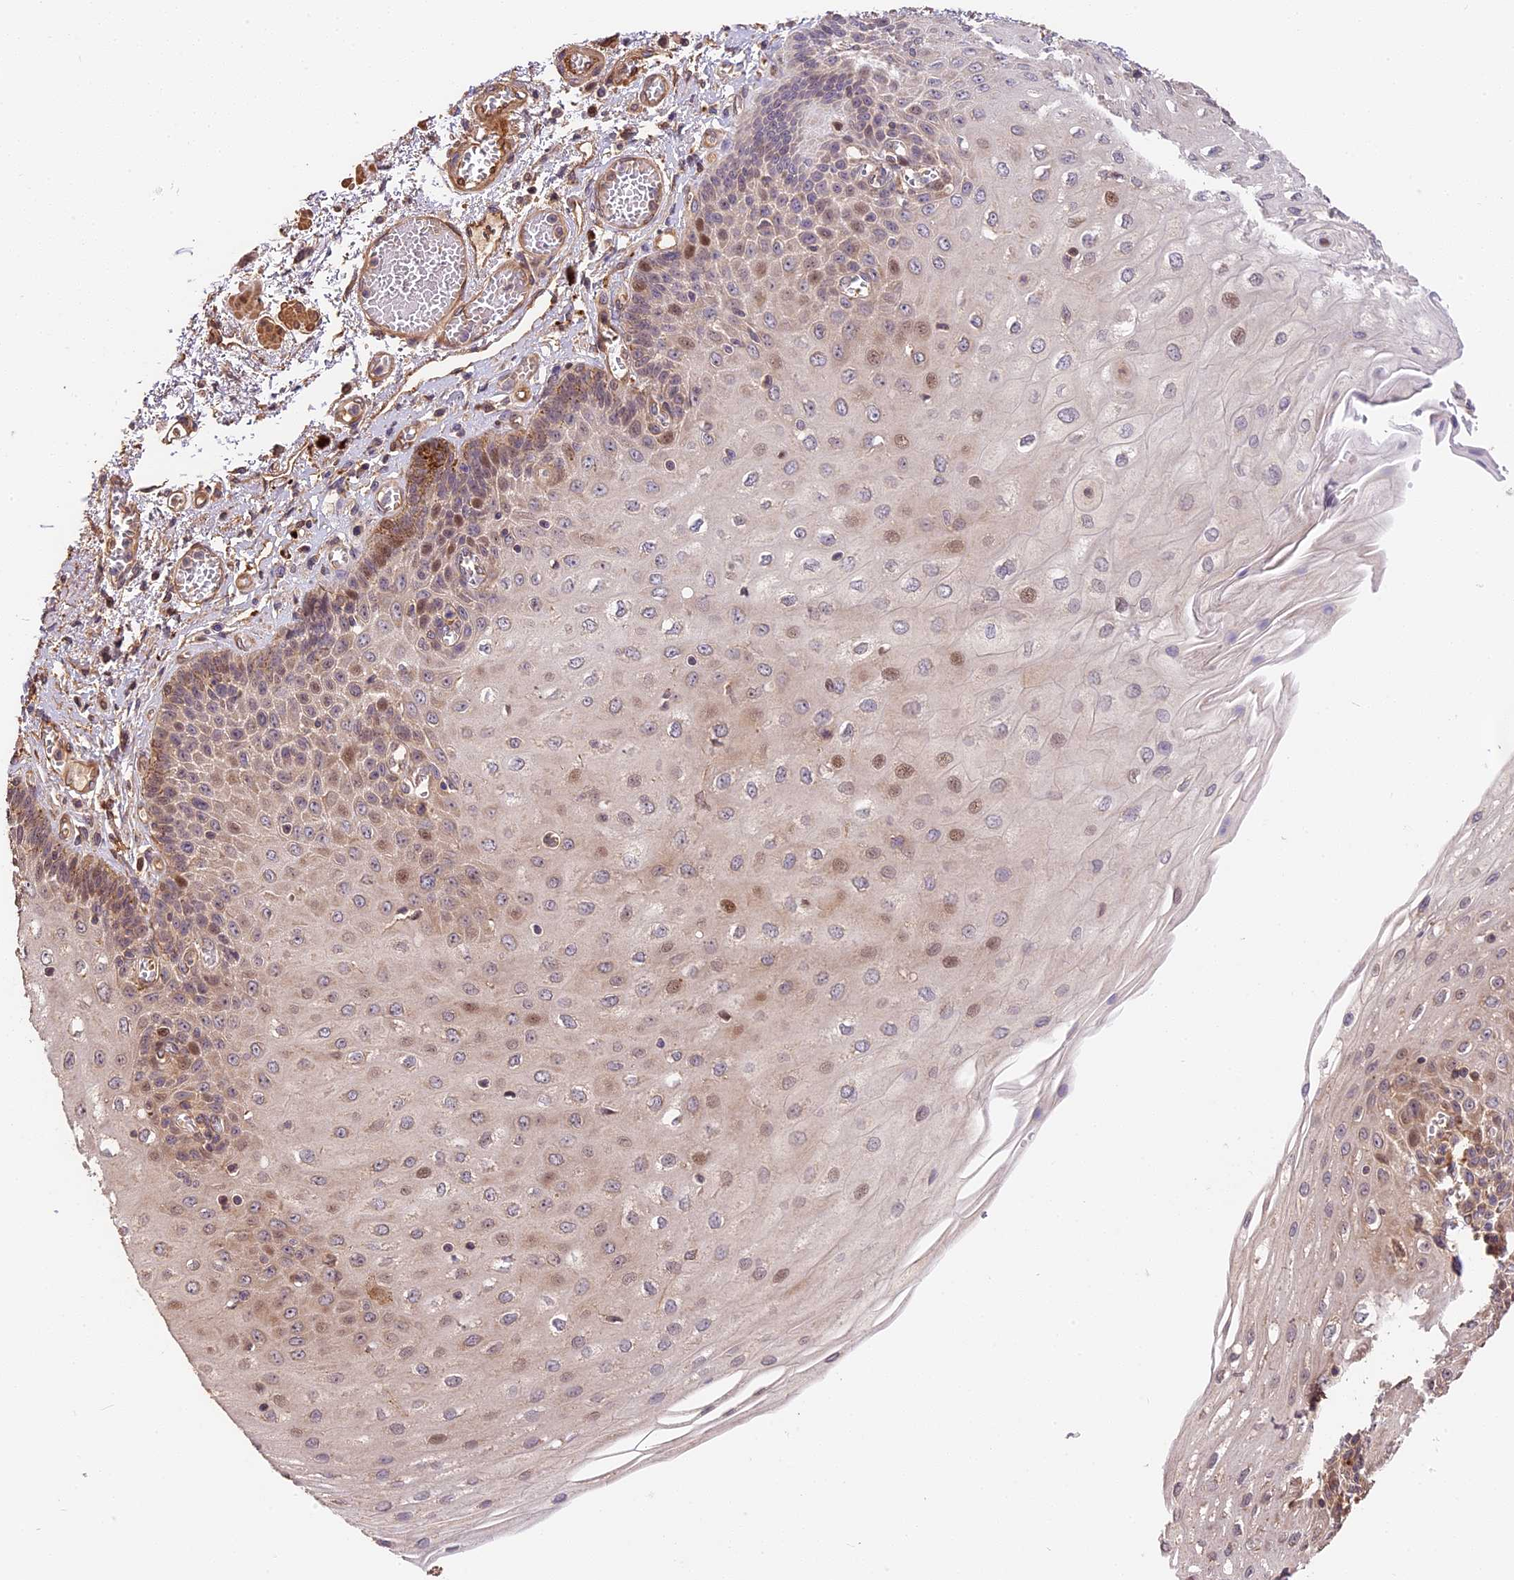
{"staining": {"intensity": "moderate", "quantity": "<25%", "location": "cytoplasmic/membranous,nuclear"}, "tissue": "esophagus", "cell_type": "Squamous epithelial cells", "image_type": "normal", "snomed": [{"axis": "morphology", "description": "Normal tissue, NOS"}, {"axis": "topography", "description": "Esophagus"}], "caption": "Moderate cytoplasmic/membranous,nuclear protein staining is seen in approximately <25% of squamous epithelial cells in esophagus. (Stains: DAB (3,3'-diaminobenzidine) in brown, nuclei in blue, Microscopy: brightfield microscopy at high magnification).", "gene": "ARHGAP17", "patient": {"sex": "male", "age": 81}}